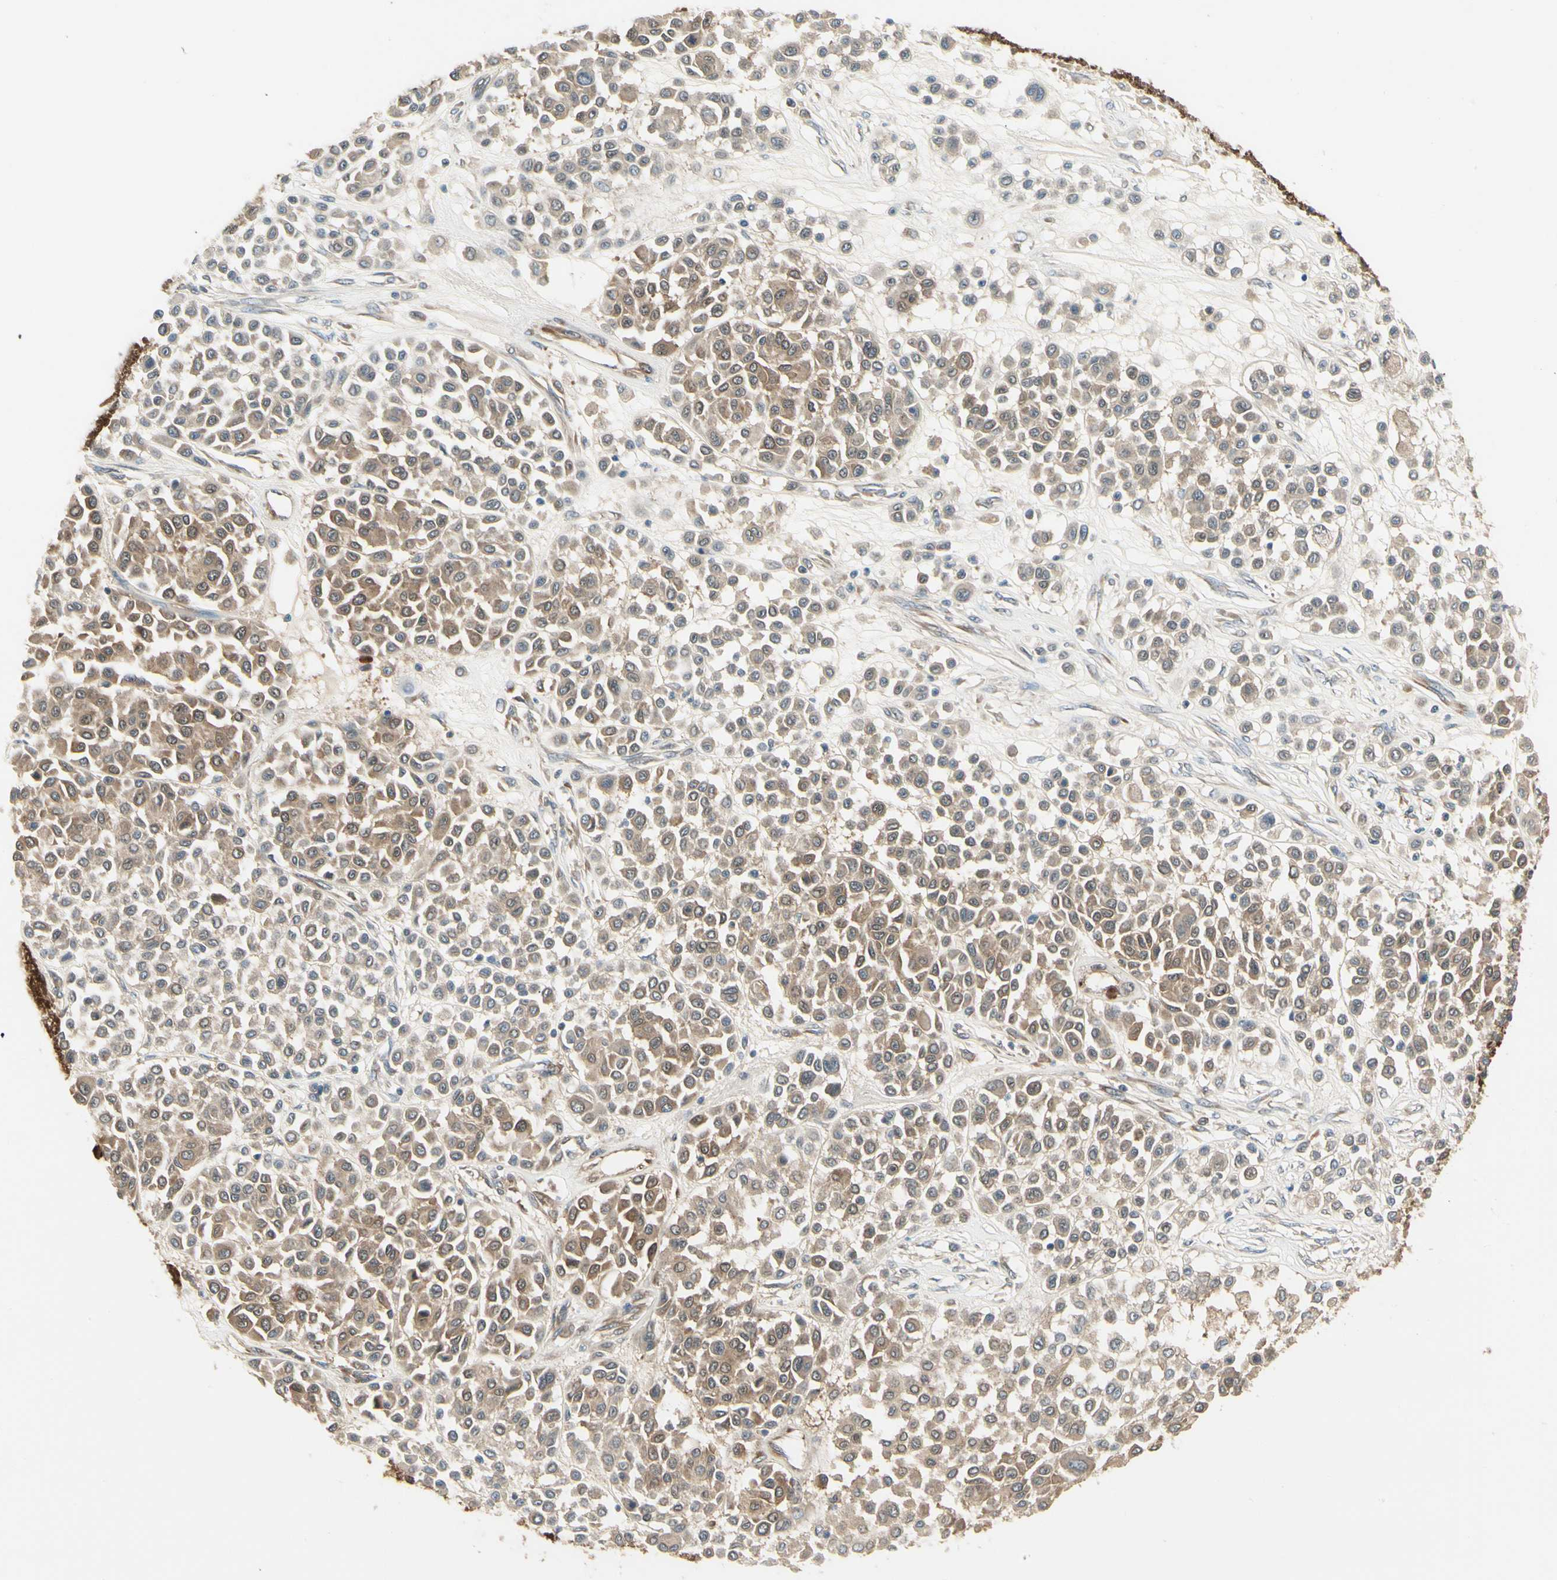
{"staining": {"intensity": "moderate", "quantity": ">75%", "location": "cytoplasmic/membranous"}, "tissue": "melanoma", "cell_type": "Tumor cells", "image_type": "cancer", "snomed": [{"axis": "morphology", "description": "Malignant melanoma, Metastatic site"}, {"axis": "topography", "description": "Soft tissue"}], "caption": "Protein expression analysis of melanoma displays moderate cytoplasmic/membranous positivity in about >75% of tumor cells.", "gene": "NME1-NME2", "patient": {"sex": "male", "age": 41}}